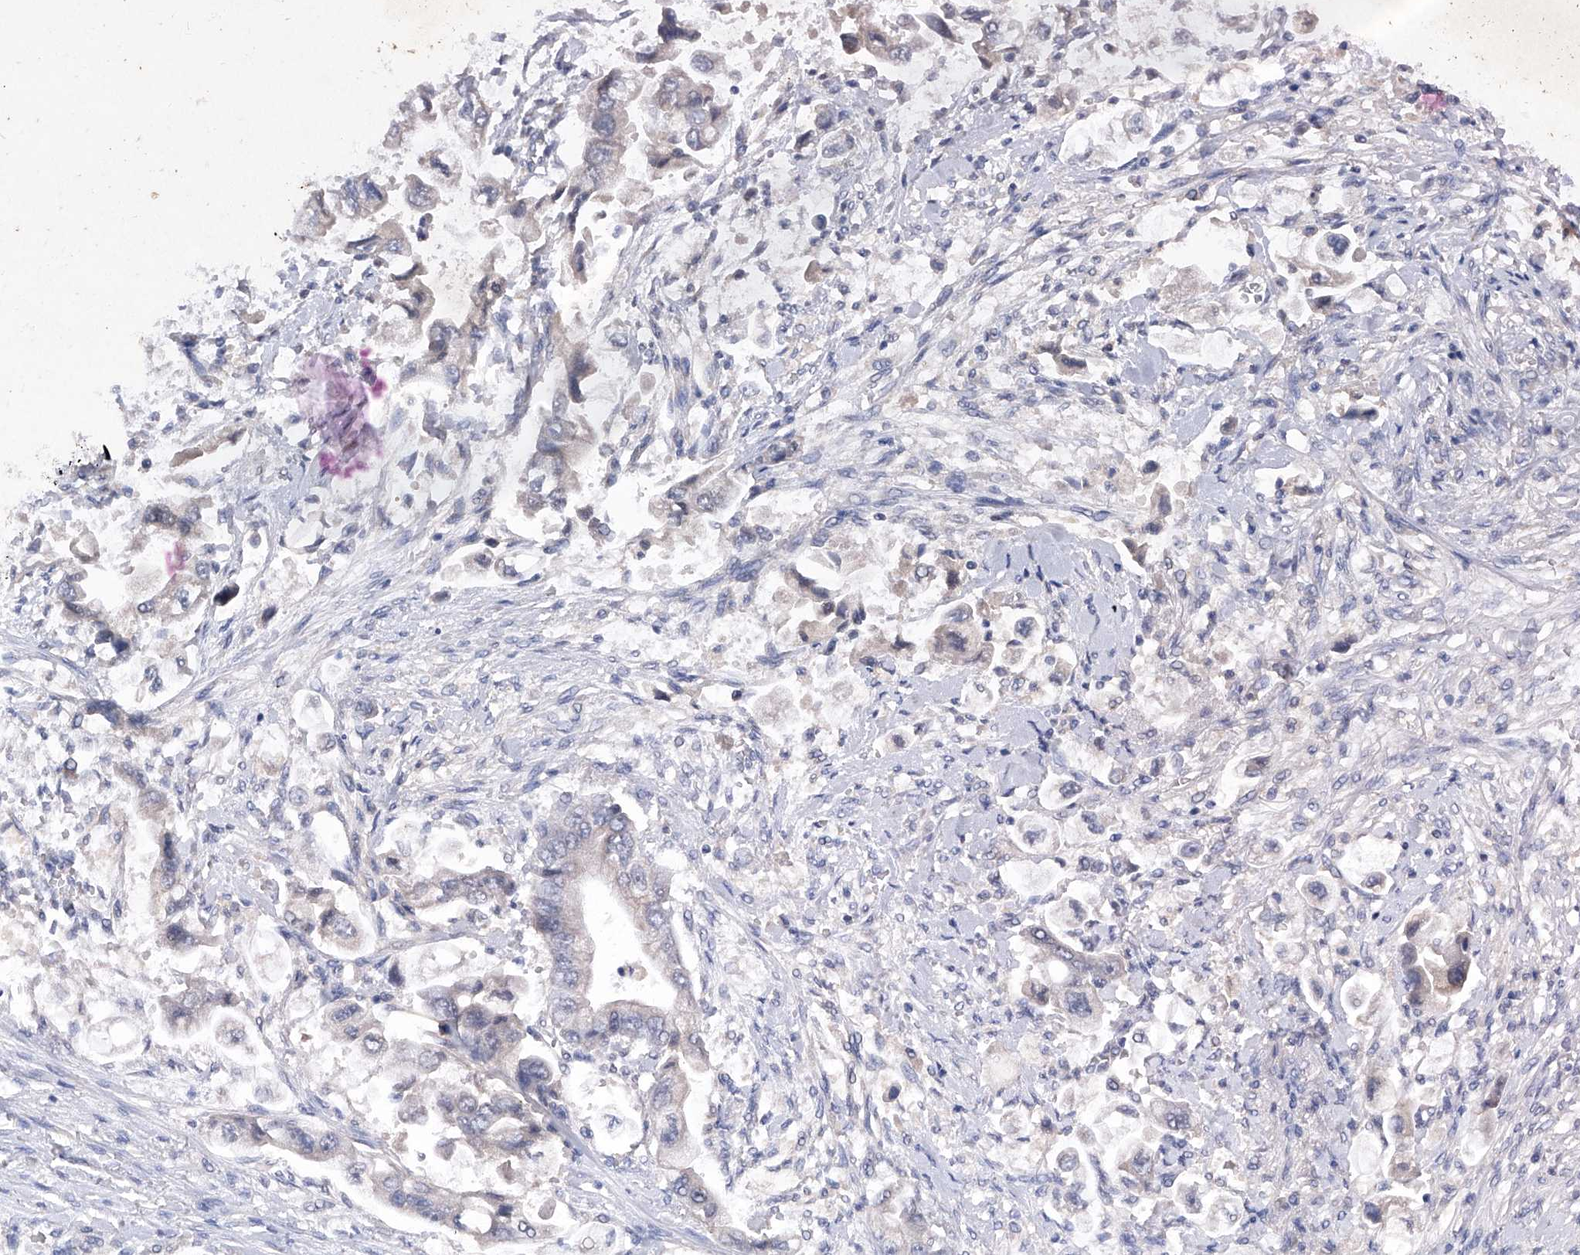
{"staining": {"intensity": "negative", "quantity": "none", "location": "none"}, "tissue": "stomach cancer", "cell_type": "Tumor cells", "image_type": "cancer", "snomed": [{"axis": "morphology", "description": "Adenocarcinoma, NOS"}, {"axis": "topography", "description": "Stomach"}], "caption": "Immunohistochemistry histopathology image of neoplastic tissue: human stomach cancer (adenocarcinoma) stained with DAB reveals no significant protein positivity in tumor cells.", "gene": "PCSK5", "patient": {"sex": "male", "age": 62}}